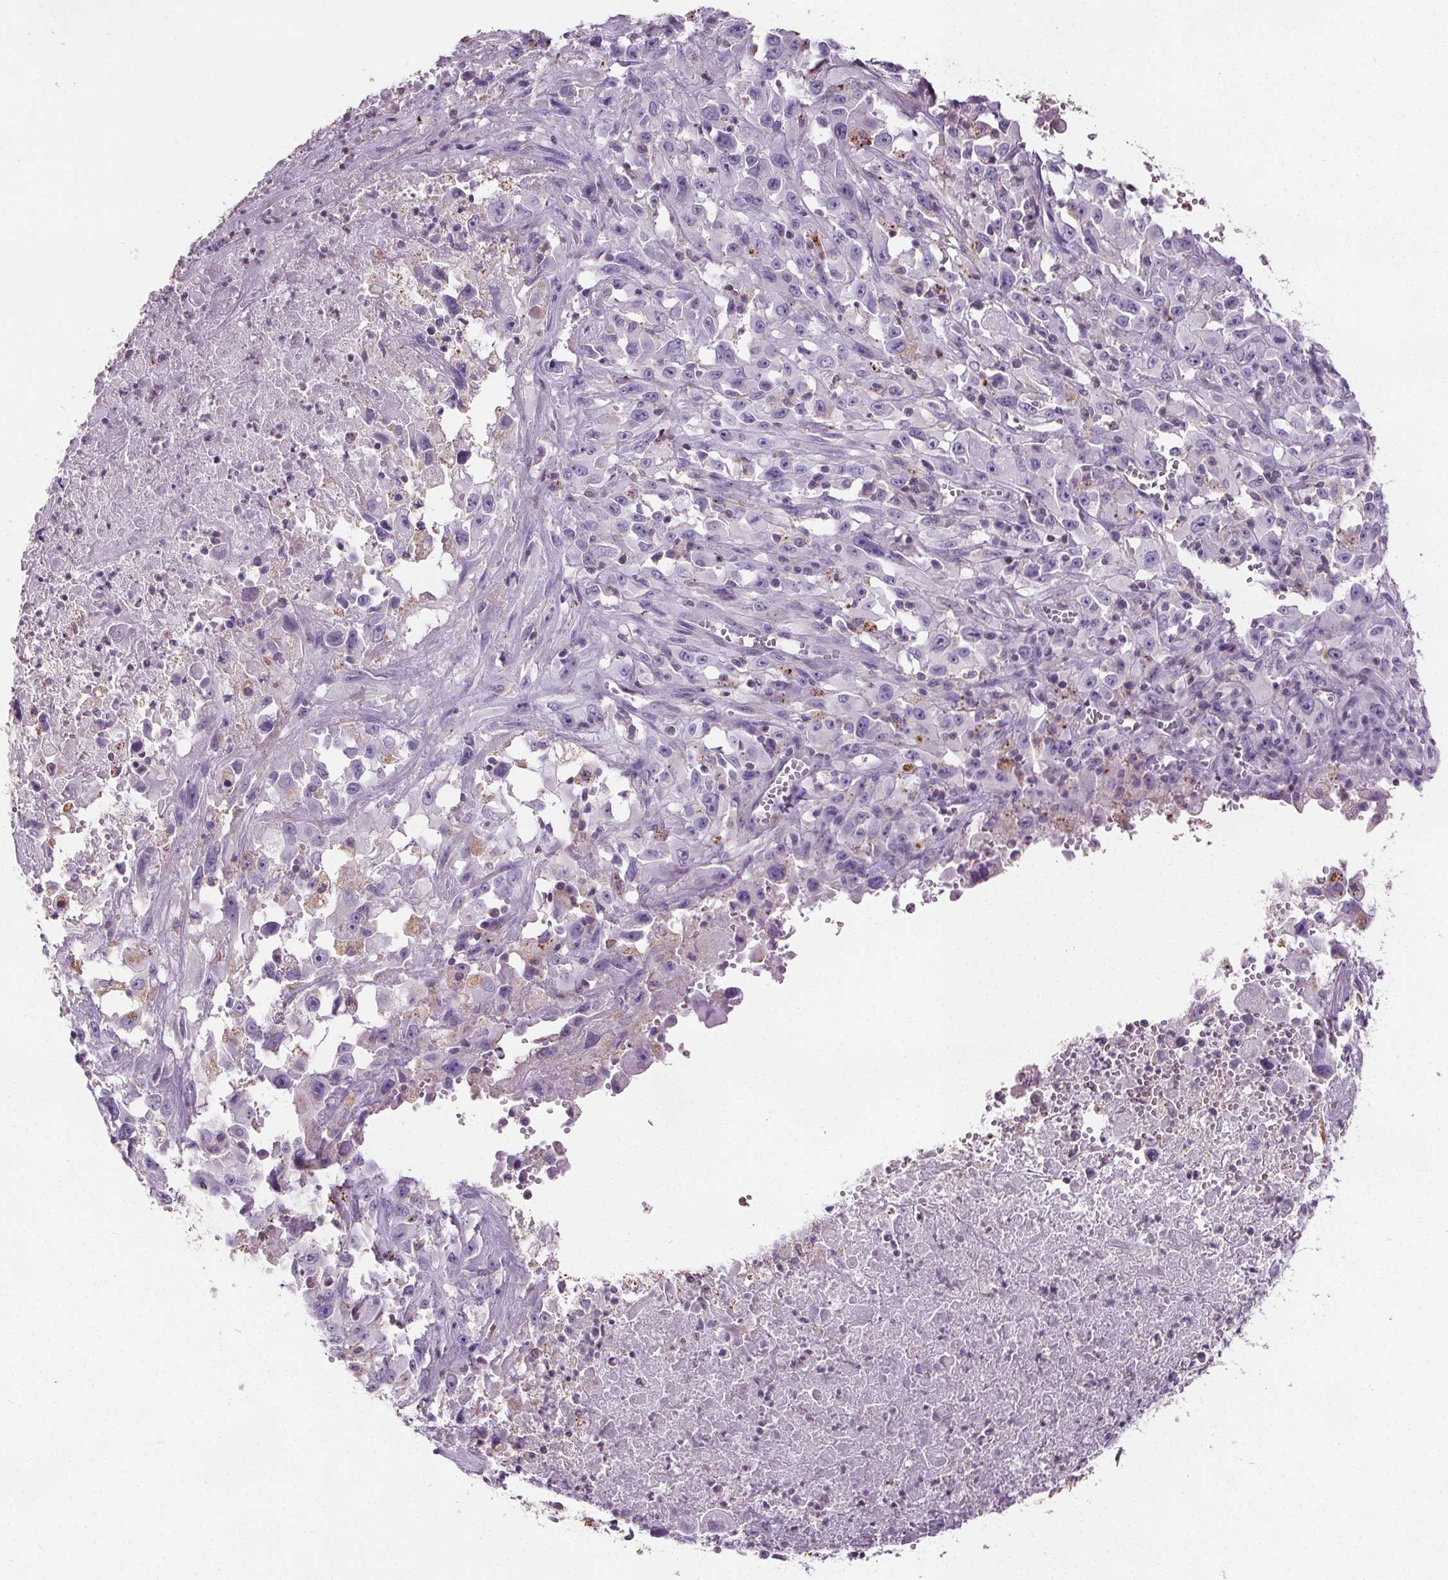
{"staining": {"intensity": "negative", "quantity": "none", "location": "none"}, "tissue": "melanoma", "cell_type": "Tumor cells", "image_type": "cancer", "snomed": [{"axis": "morphology", "description": "Malignant melanoma, Metastatic site"}, {"axis": "topography", "description": "Soft tissue"}], "caption": "Image shows no protein staining in tumor cells of melanoma tissue.", "gene": "C19orf84", "patient": {"sex": "male", "age": 50}}